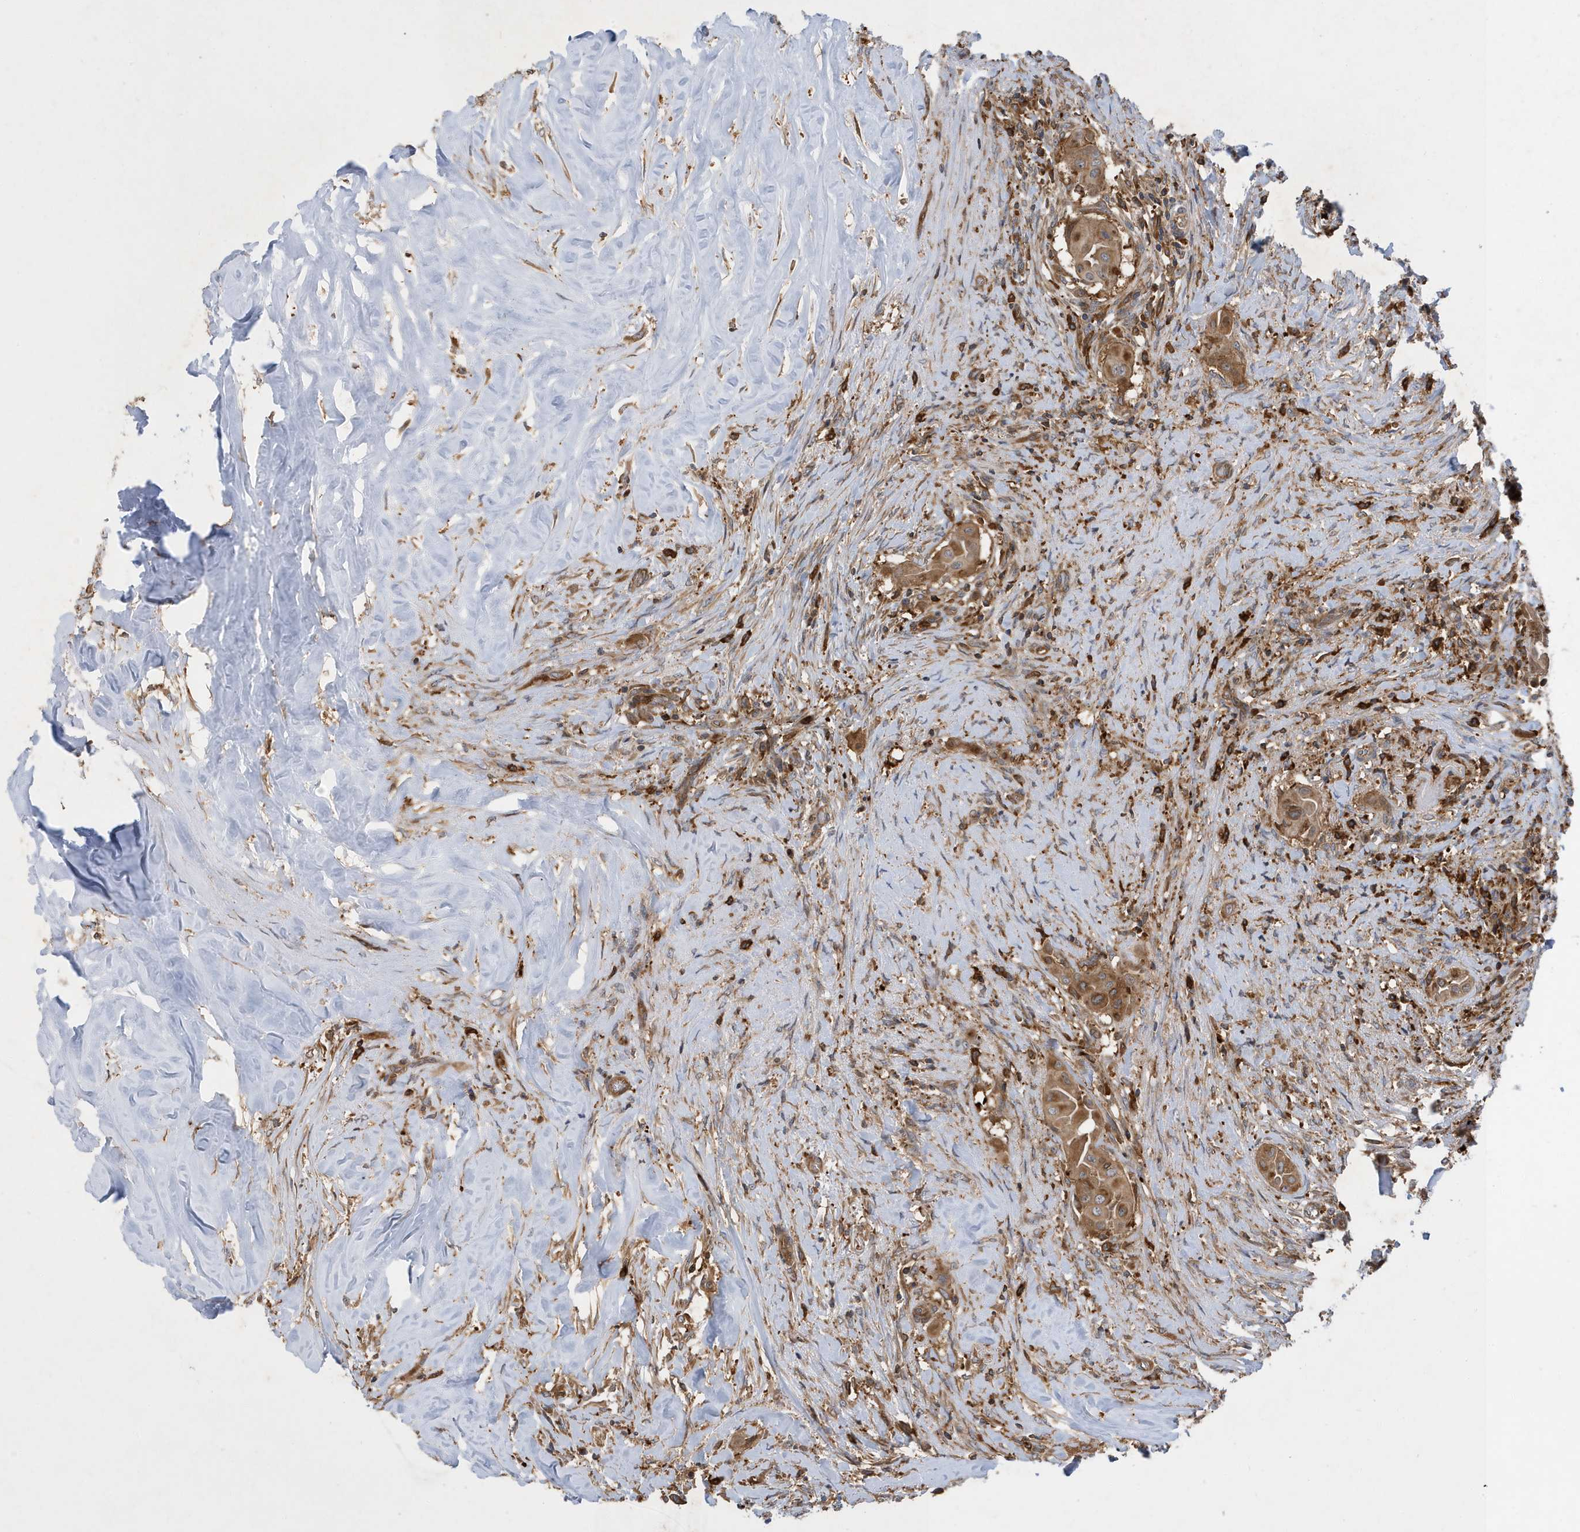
{"staining": {"intensity": "moderate", "quantity": ">75%", "location": "cytoplasmic/membranous"}, "tissue": "thyroid cancer", "cell_type": "Tumor cells", "image_type": "cancer", "snomed": [{"axis": "morphology", "description": "Papillary adenocarcinoma, NOS"}, {"axis": "topography", "description": "Thyroid gland"}], "caption": "Protein positivity by IHC reveals moderate cytoplasmic/membranous expression in approximately >75% of tumor cells in papillary adenocarcinoma (thyroid).", "gene": "LAPTM4A", "patient": {"sex": "female", "age": 59}}